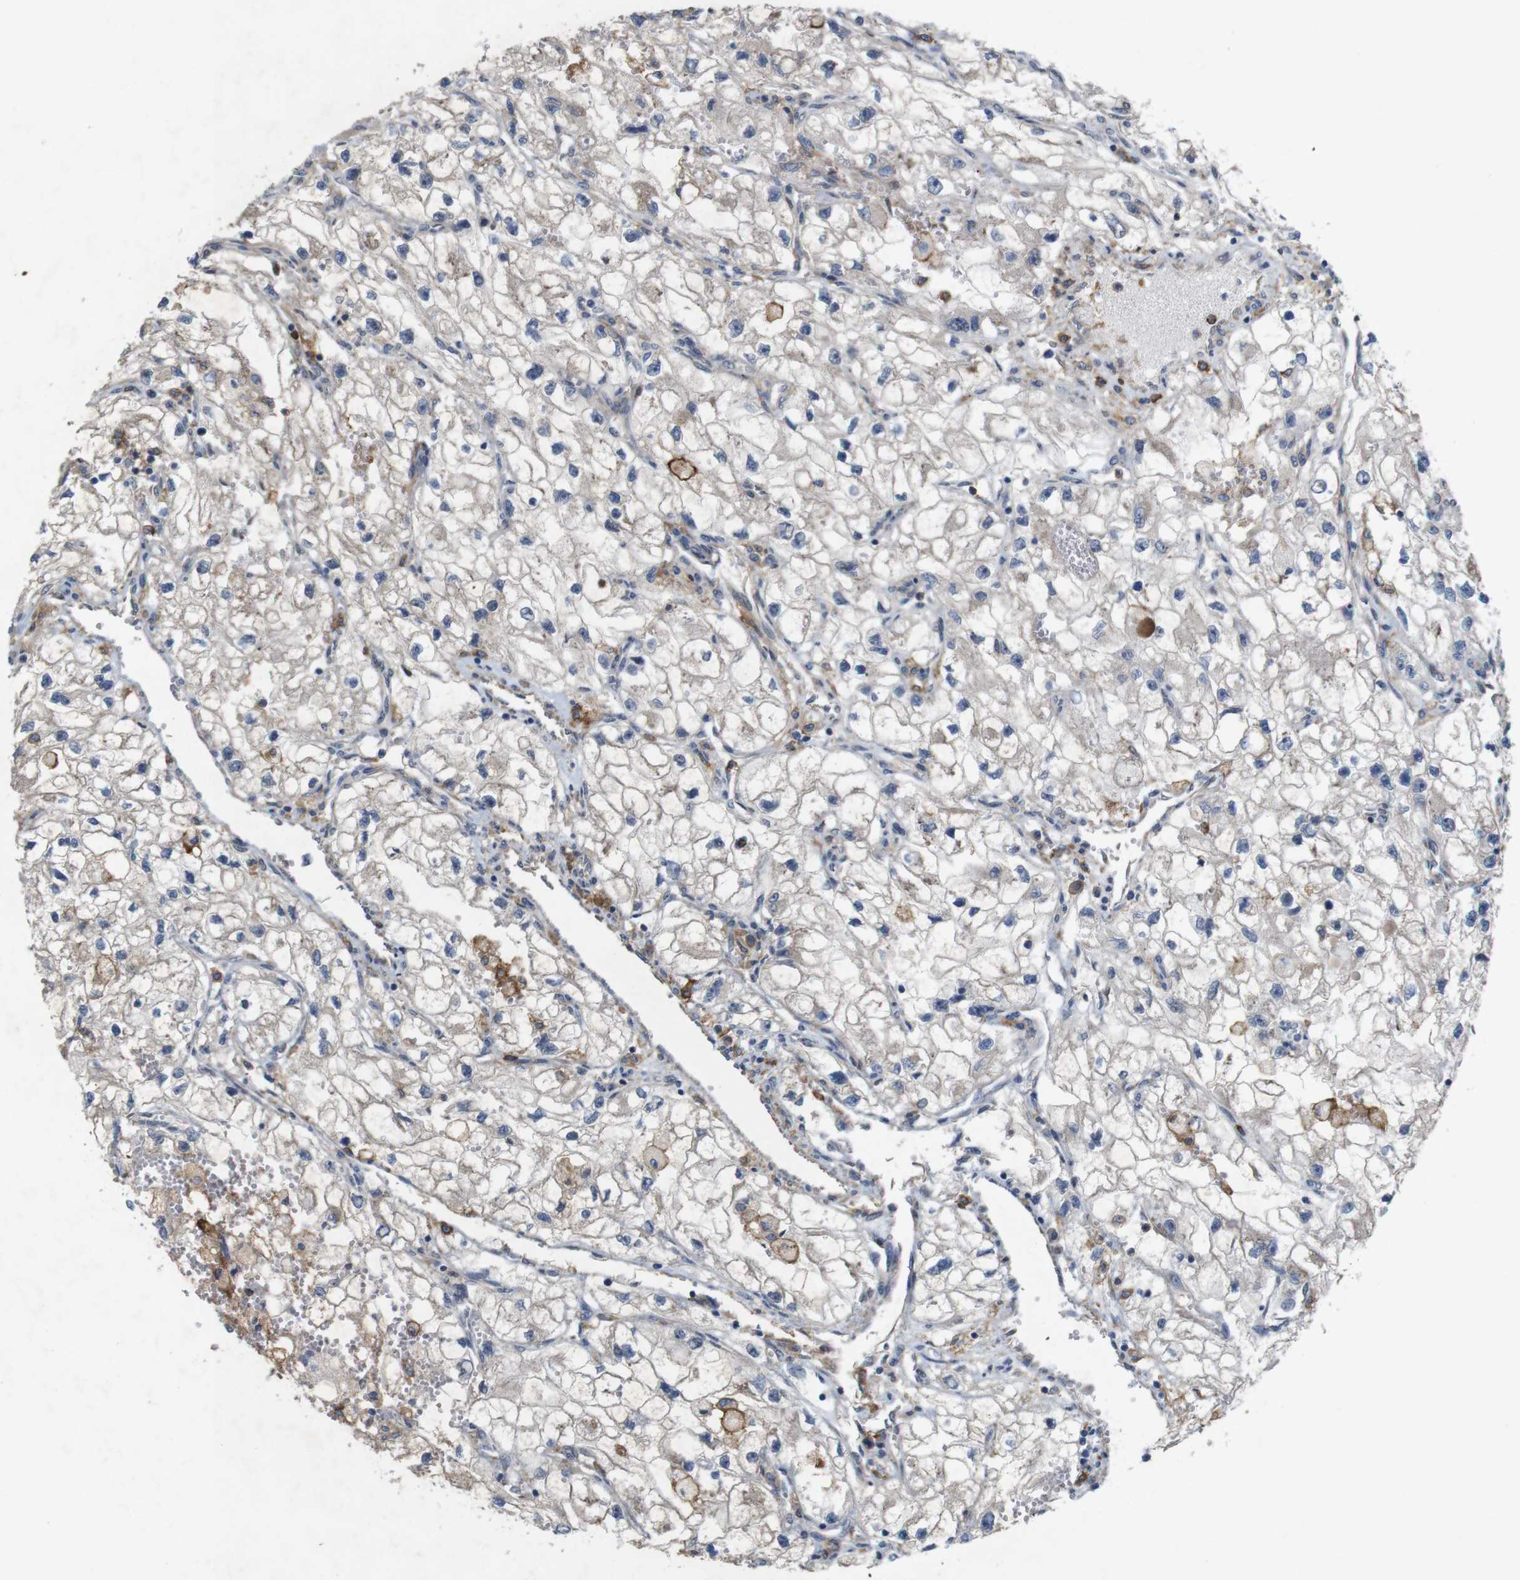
{"staining": {"intensity": "weak", "quantity": "<25%", "location": "cytoplasmic/membranous"}, "tissue": "renal cancer", "cell_type": "Tumor cells", "image_type": "cancer", "snomed": [{"axis": "morphology", "description": "Adenocarcinoma, NOS"}, {"axis": "topography", "description": "Kidney"}], "caption": "Renal cancer stained for a protein using immunohistochemistry demonstrates no positivity tumor cells.", "gene": "SIGLEC8", "patient": {"sex": "female", "age": 70}}